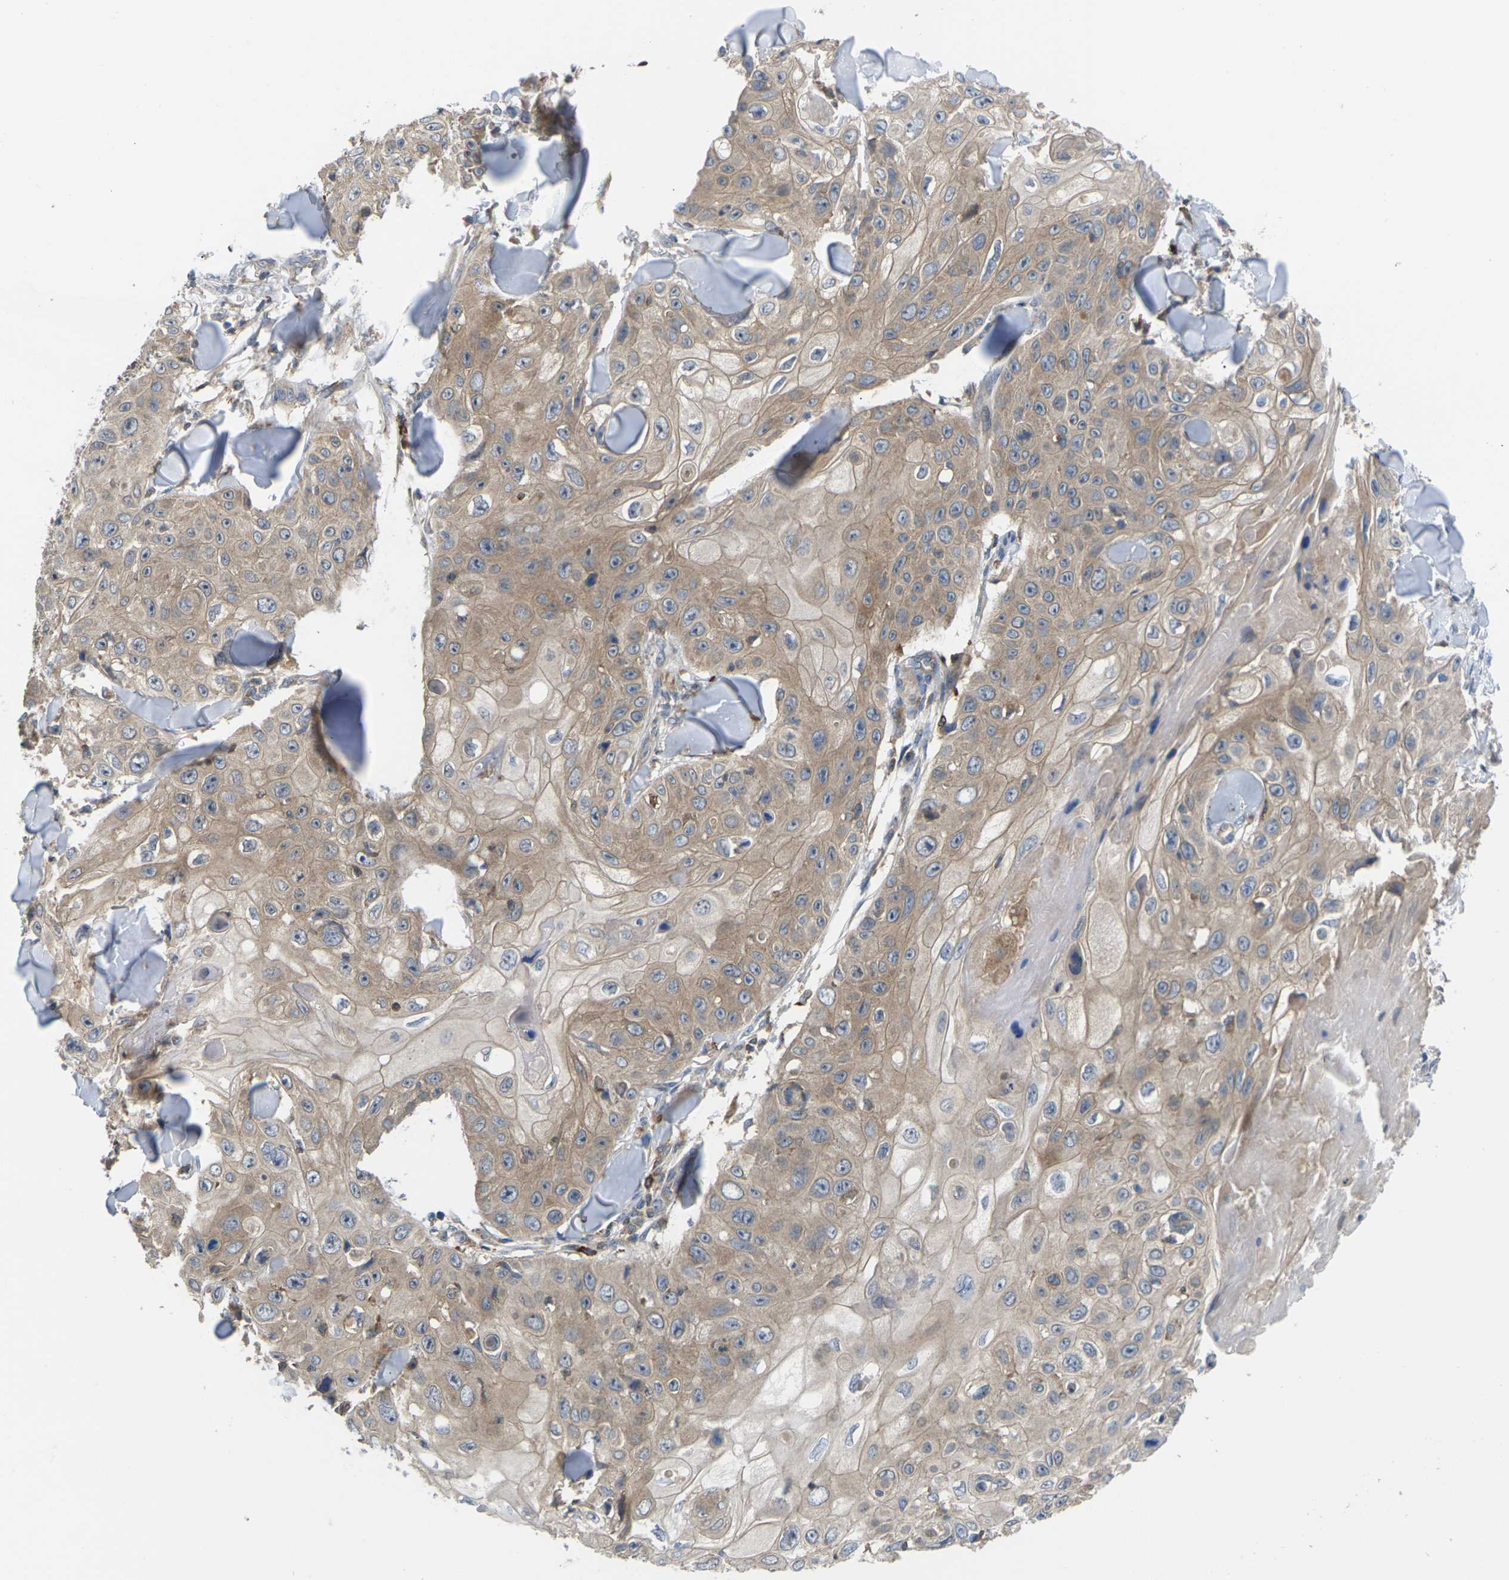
{"staining": {"intensity": "weak", "quantity": ">75%", "location": "cytoplasmic/membranous"}, "tissue": "skin cancer", "cell_type": "Tumor cells", "image_type": "cancer", "snomed": [{"axis": "morphology", "description": "Squamous cell carcinoma, NOS"}, {"axis": "topography", "description": "Skin"}], "caption": "Skin cancer stained with a protein marker reveals weak staining in tumor cells.", "gene": "TIAM1", "patient": {"sex": "male", "age": 86}}